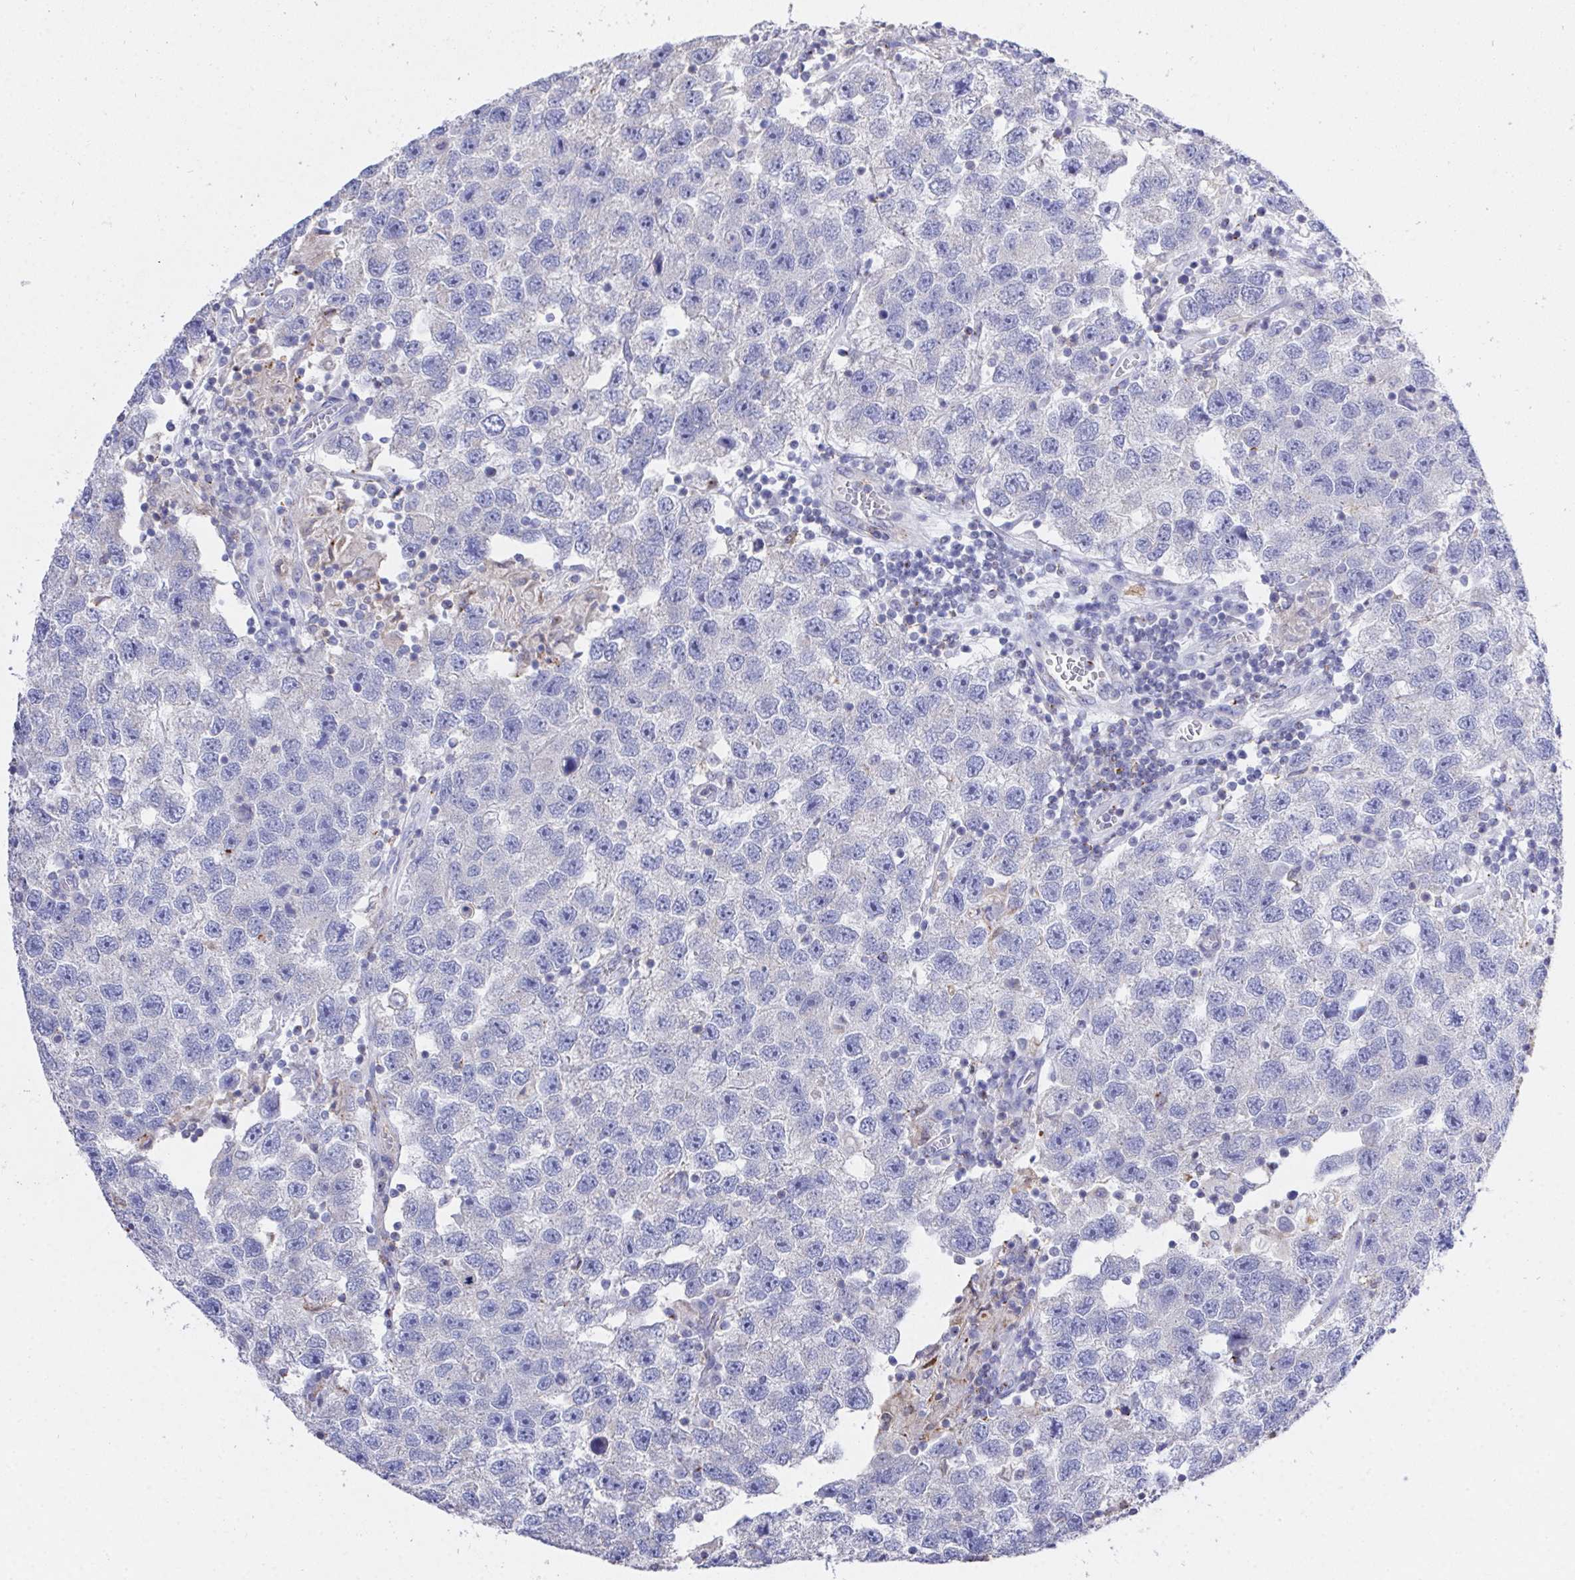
{"staining": {"intensity": "negative", "quantity": "none", "location": "none"}, "tissue": "testis cancer", "cell_type": "Tumor cells", "image_type": "cancer", "snomed": [{"axis": "morphology", "description": "Seminoma, NOS"}, {"axis": "topography", "description": "Testis"}], "caption": "Human testis cancer stained for a protein using immunohistochemistry (IHC) shows no expression in tumor cells.", "gene": "PRG3", "patient": {"sex": "male", "age": 26}}